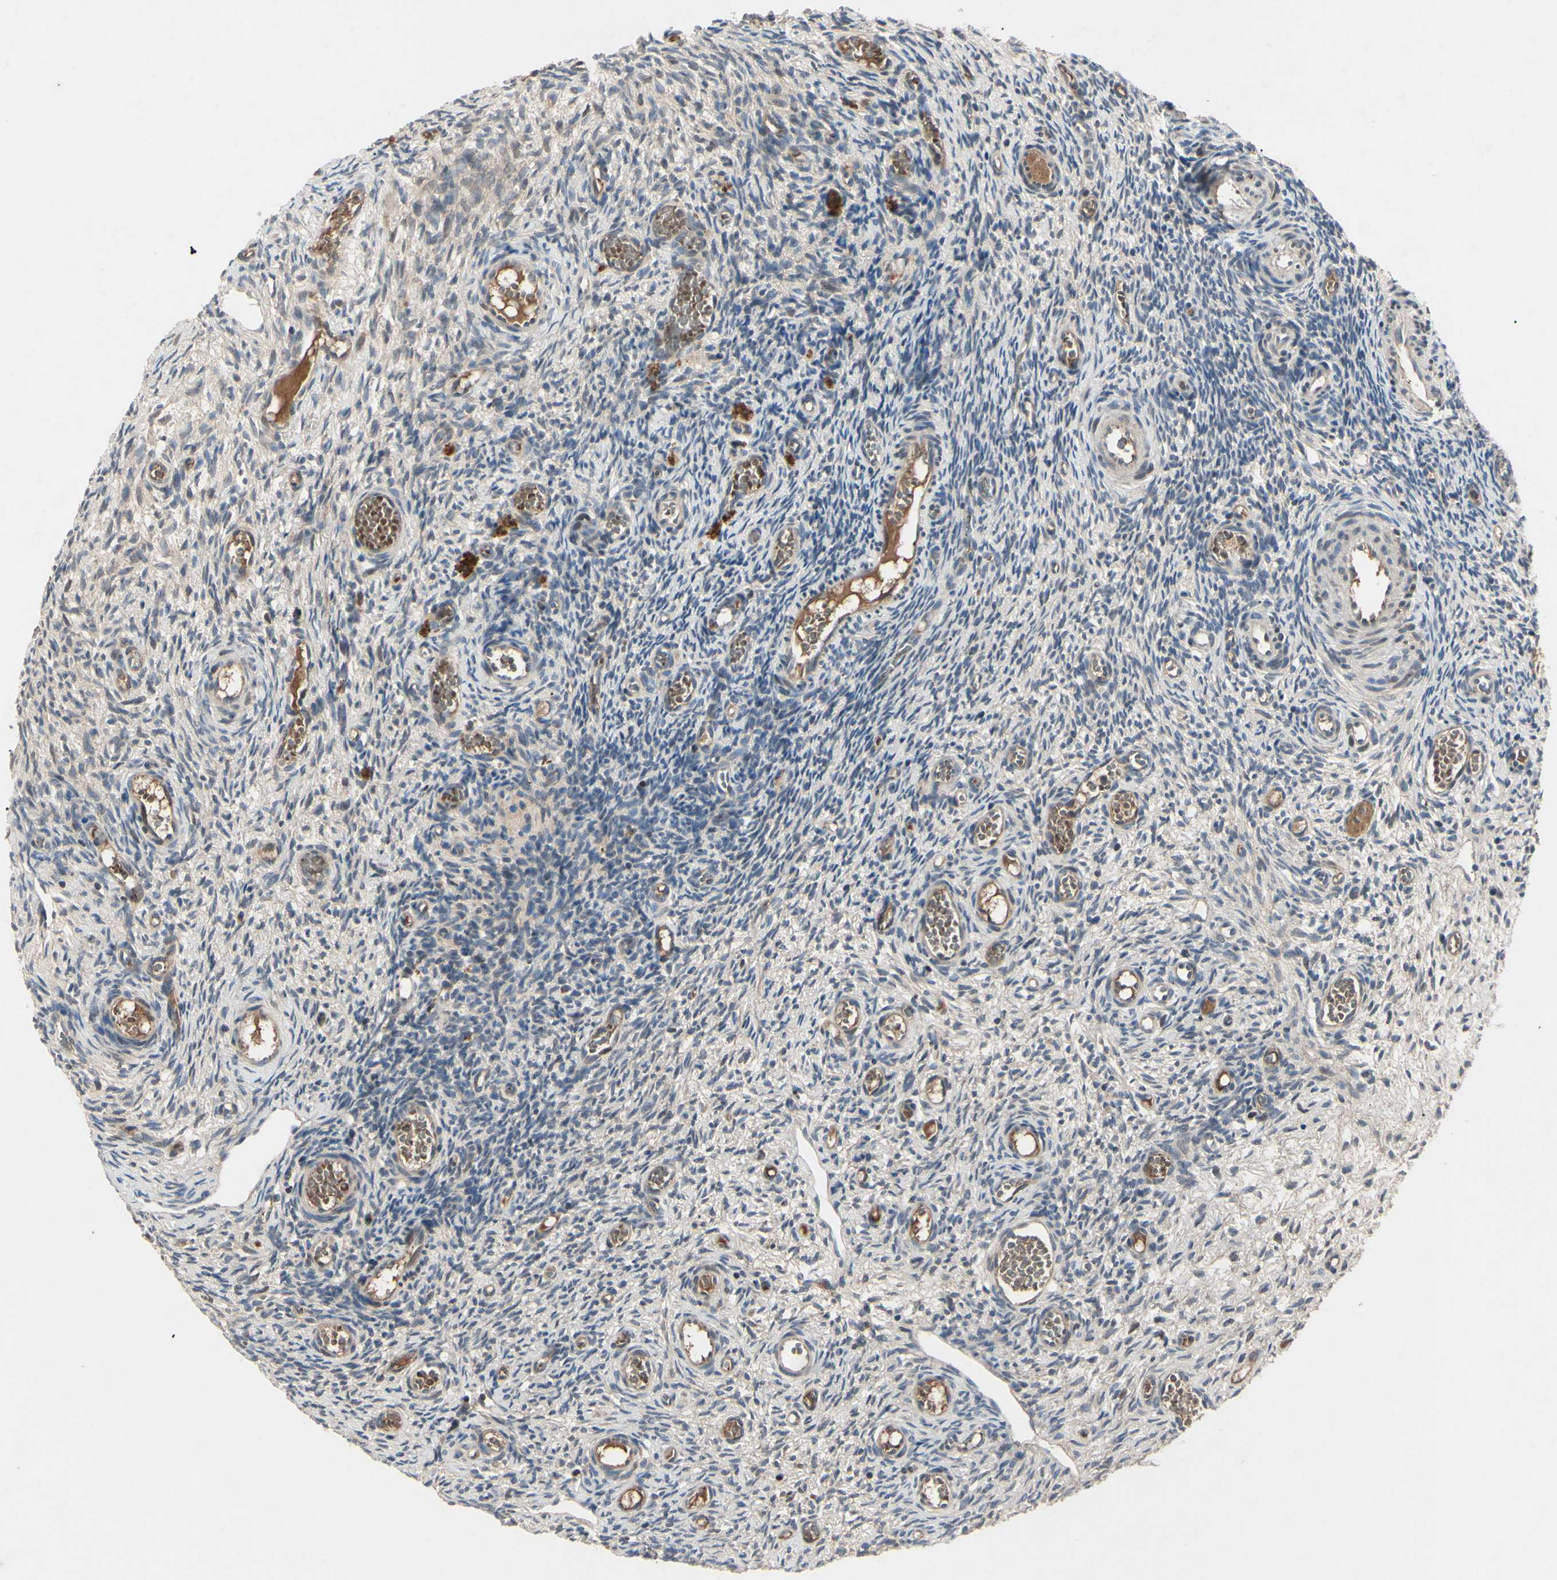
{"staining": {"intensity": "negative", "quantity": "none", "location": "none"}, "tissue": "ovary", "cell_type": "Ovarian stroma cells", "image_type": "normal", "snomed": [{"axis": "morphology", "description": "Normal tissue, NOS"}, {"axis": "topography", "description": "Ovary"}], "caption": "Immunohistochemistry of benign ovary exhibits no expression in ovarian stroma cells.", "gene": "AEBP1", "patient": {"sex": "female", "age": 35}}